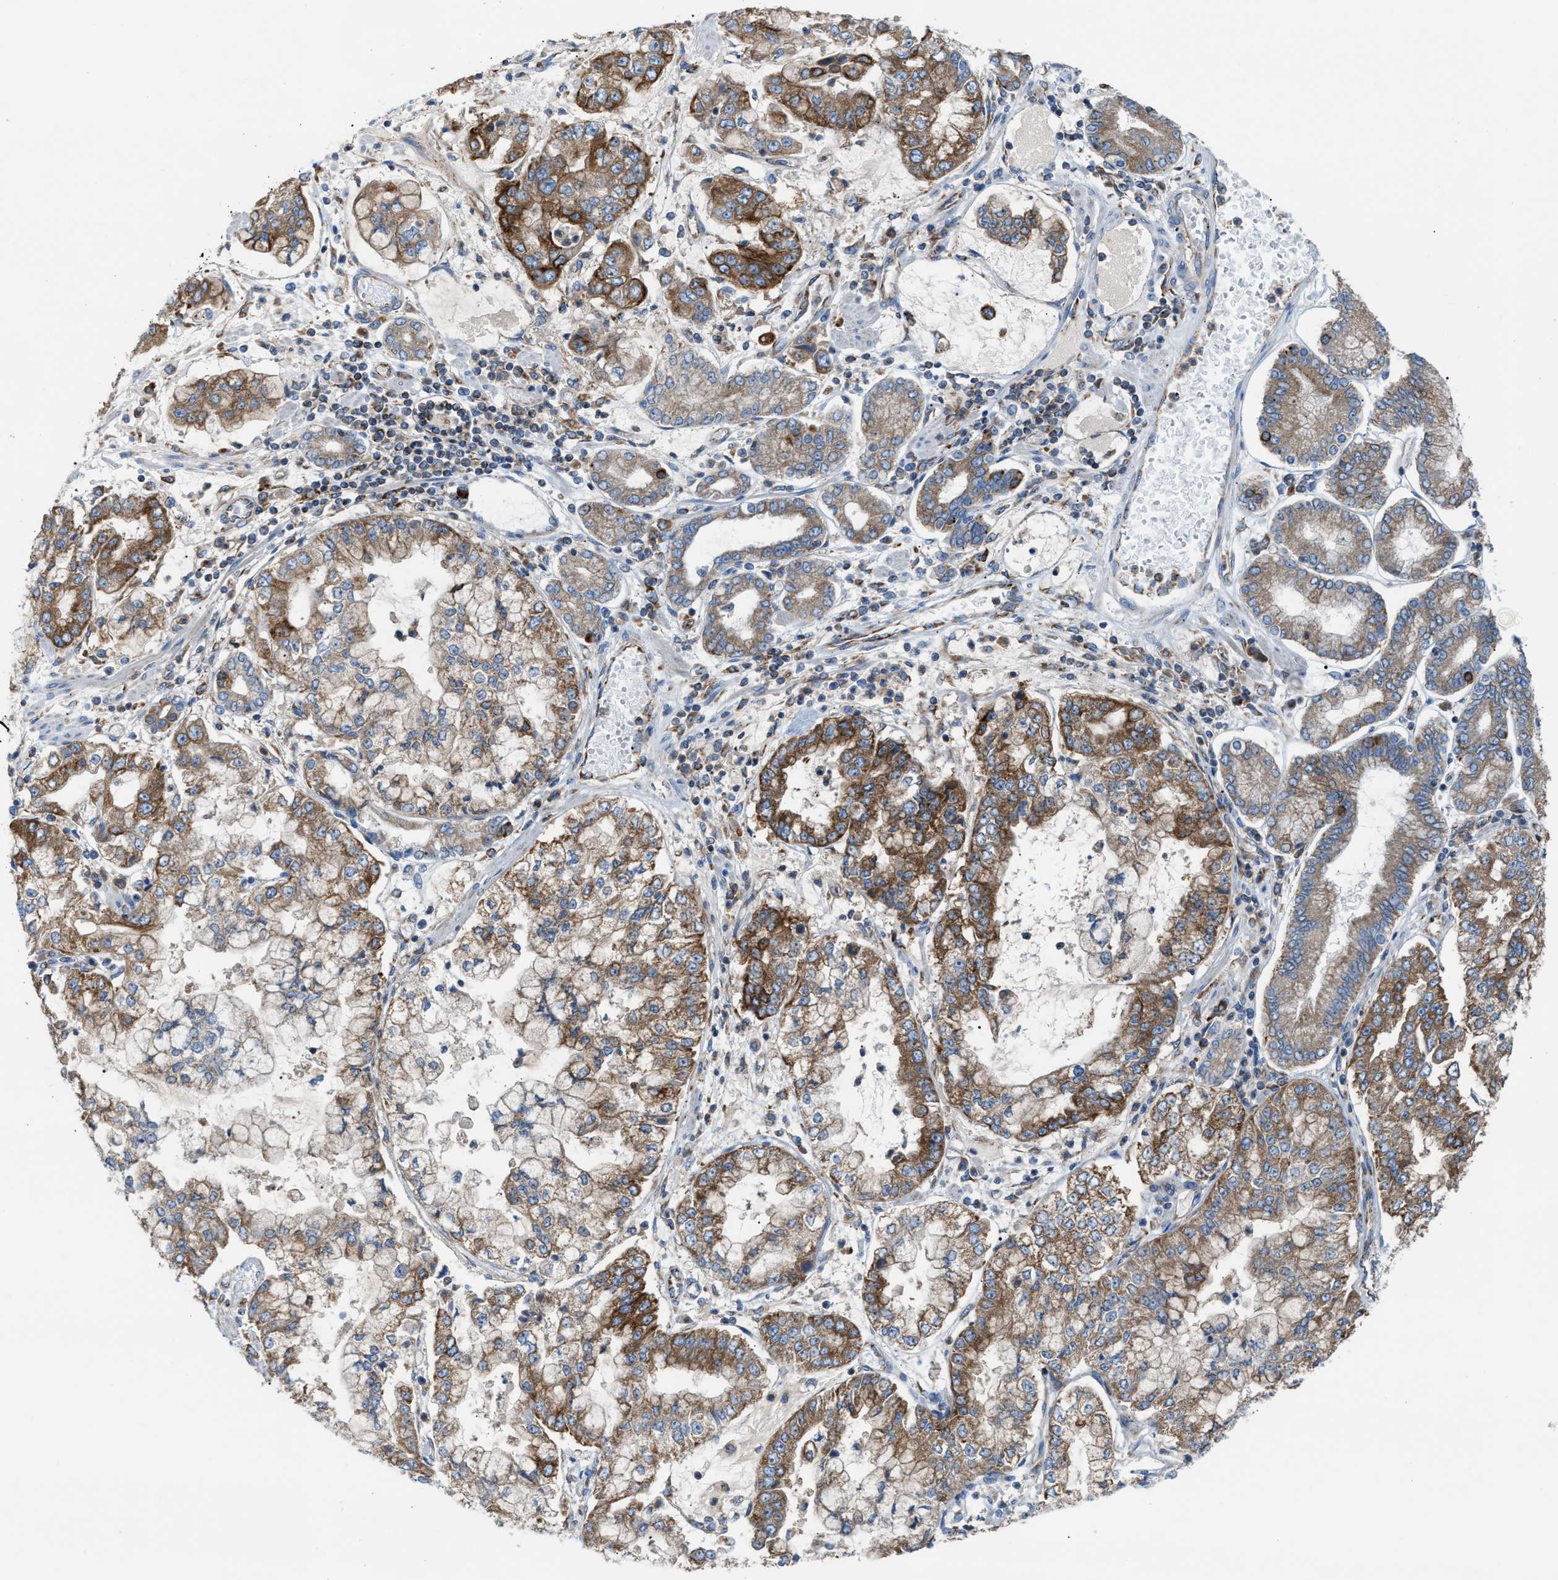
{"staining": {"intensity": "moderate", "quantity": ">75%", "location": "cytoplasmic/membranous"}, "tissue": "stomach cancer", "cell_type": "Tumor cells", "image_type": "cancer", "snomed": [{"axis": "morphology", "description": "Adenocarcinoma, NOS"}, {"axis": "topography", "description": "Stomach"}], "caption": "Protein expression by IHC reveals moderate cytoplasmic/membranous expression in about >75% of tumor cells in stomach adenocarcinoma. The staining was performed using DAB (3,3'-diaminobenzidine) to visualize the protein expression in brown, while the nuclei were stained in blue with hematoxylin (Magnification: 20x).", "gene": "TBC1D15", "patient": {"sex": "male", "age": 76}}